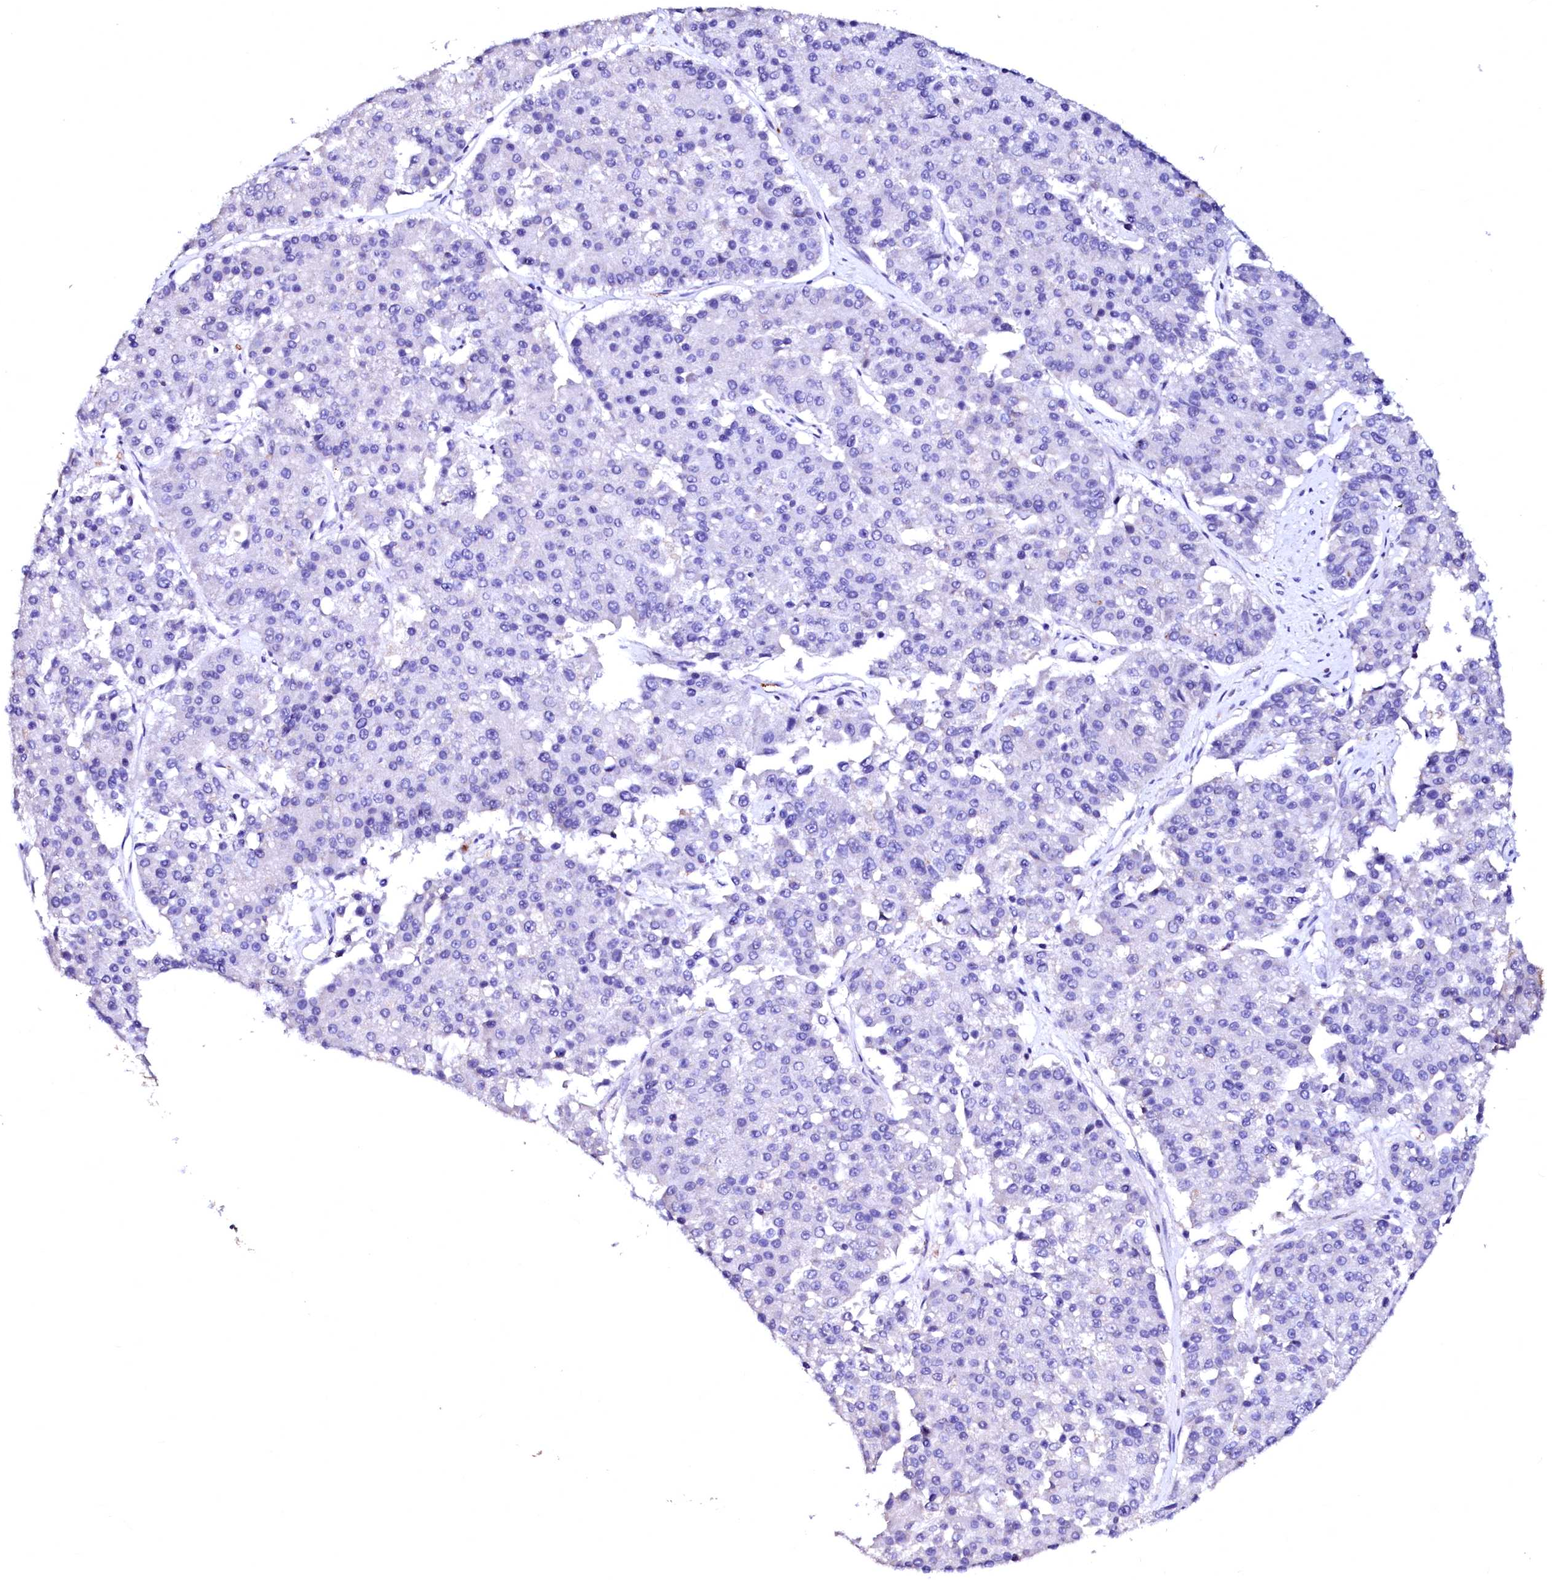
{"staining": {"intensity": "negative", "quantity": "none", "location": "none"}, "tissue": "pancreatic cancer", "cell_type": "Tumor cells", "image_type": "cancer", "snomed": [{"axis": "morphology", "description": "Adenocarcinoma, NOS"}, {"axis": "topography", "description": "Pancreas"}], "caption": "Immunohistochemistry photomicrograph of pancreatic adenocarcinoma stained for a protein (brown), which displays no expression in tumor cells.", "gene": "RAB27A", "patient": {"sex": "male", "age": 50}}